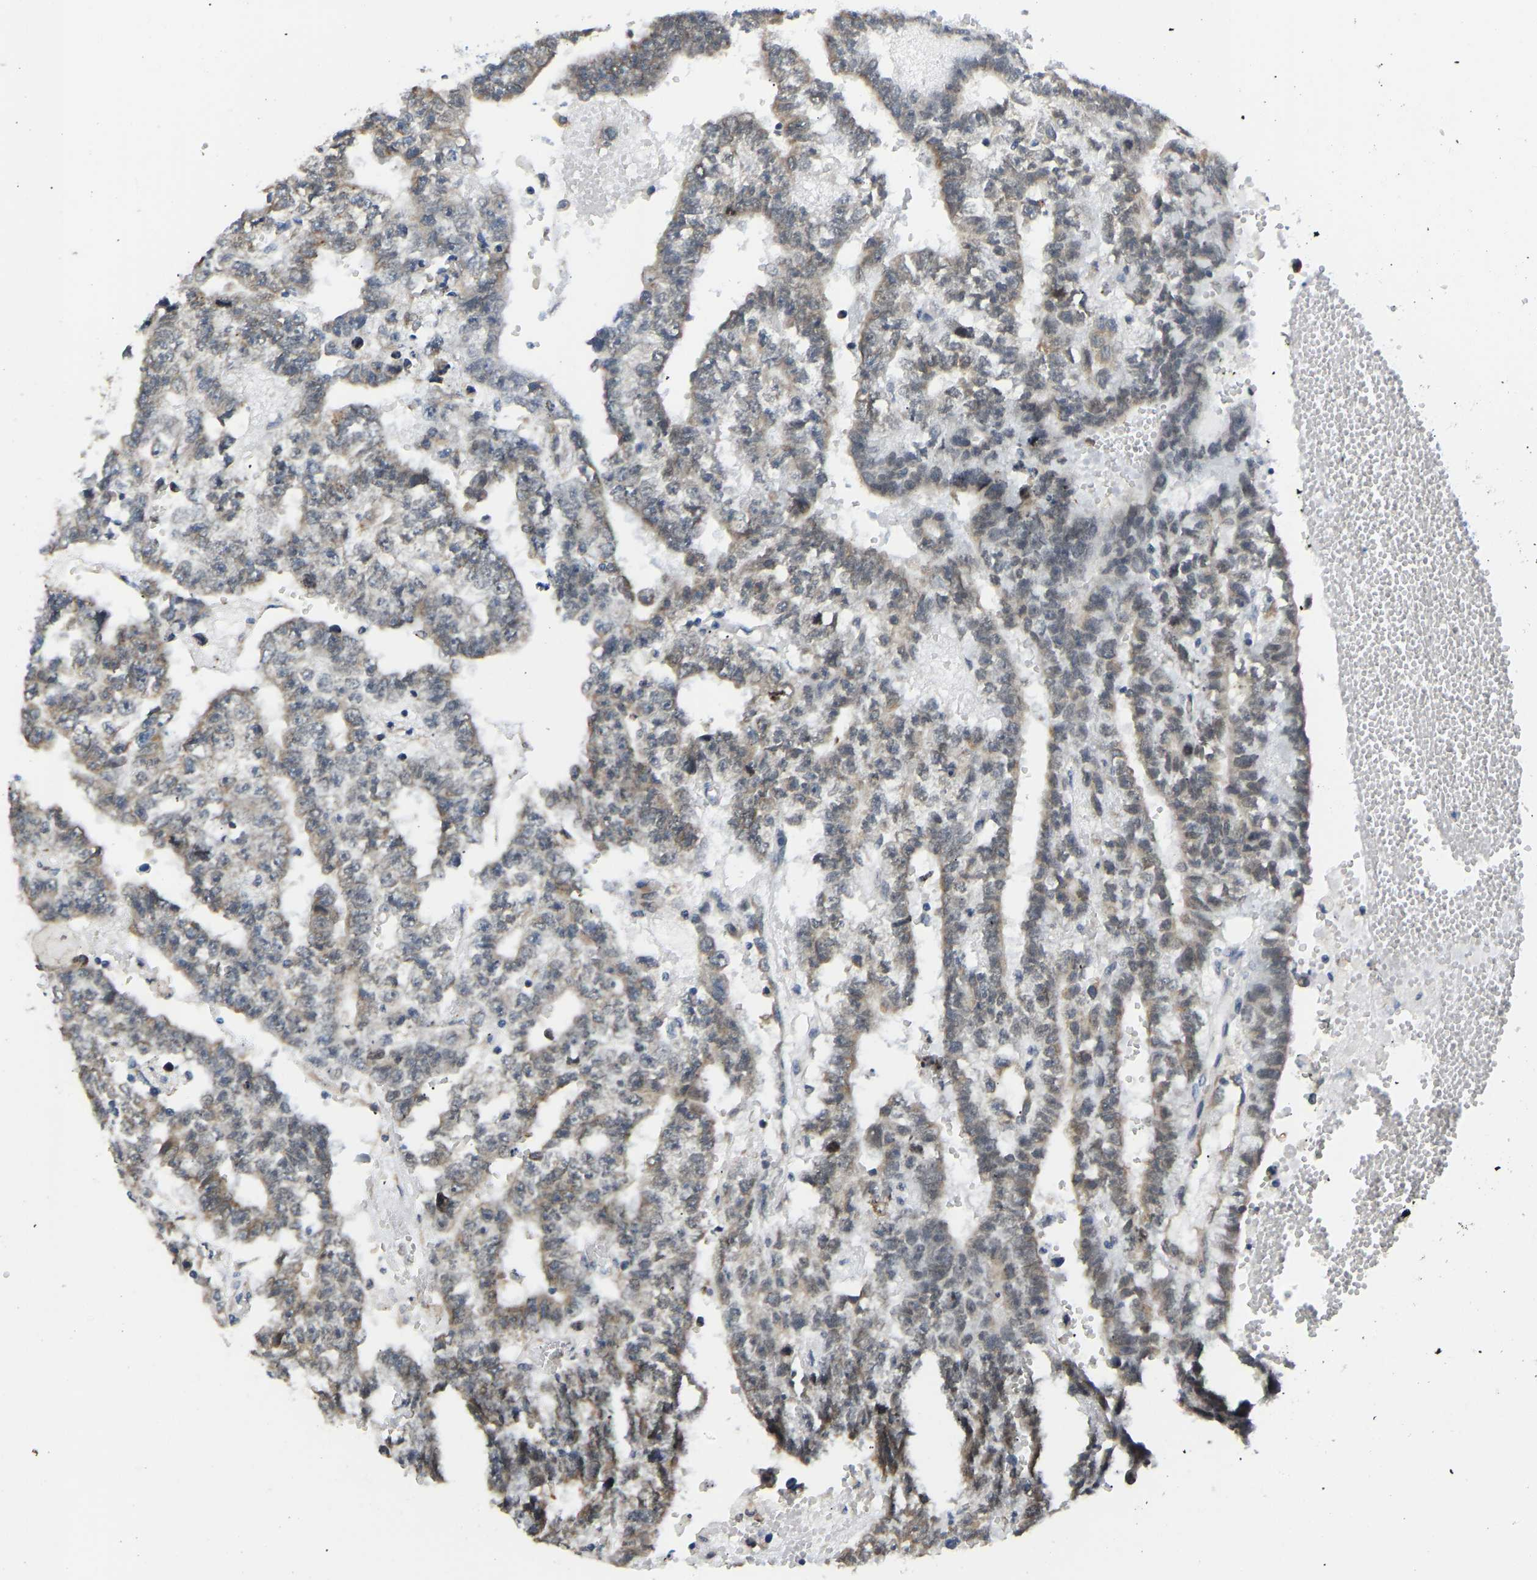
{"staining": {"intensity": "weak", "quantity": "25%-75%", "location": "cytoplasmic/membranous"}, "tissue": "testis cancer", "cell_type": "Tumor cells", "image_type": "cancer", "snomed": [{"axis": "morphology", "description": "Carcinoma, Embryonal, NOS"}, {"axis": "topography", "description": "Testis"}], "caption": "Protein expression analysis of testis cancer (embryonal carcinoma) demonstrates weak cytoplasmic/membranous positivity in about 25%-75% of tumor cells.", "gene": "VRK1", "patient": {"sex": "male", "age": 25}}